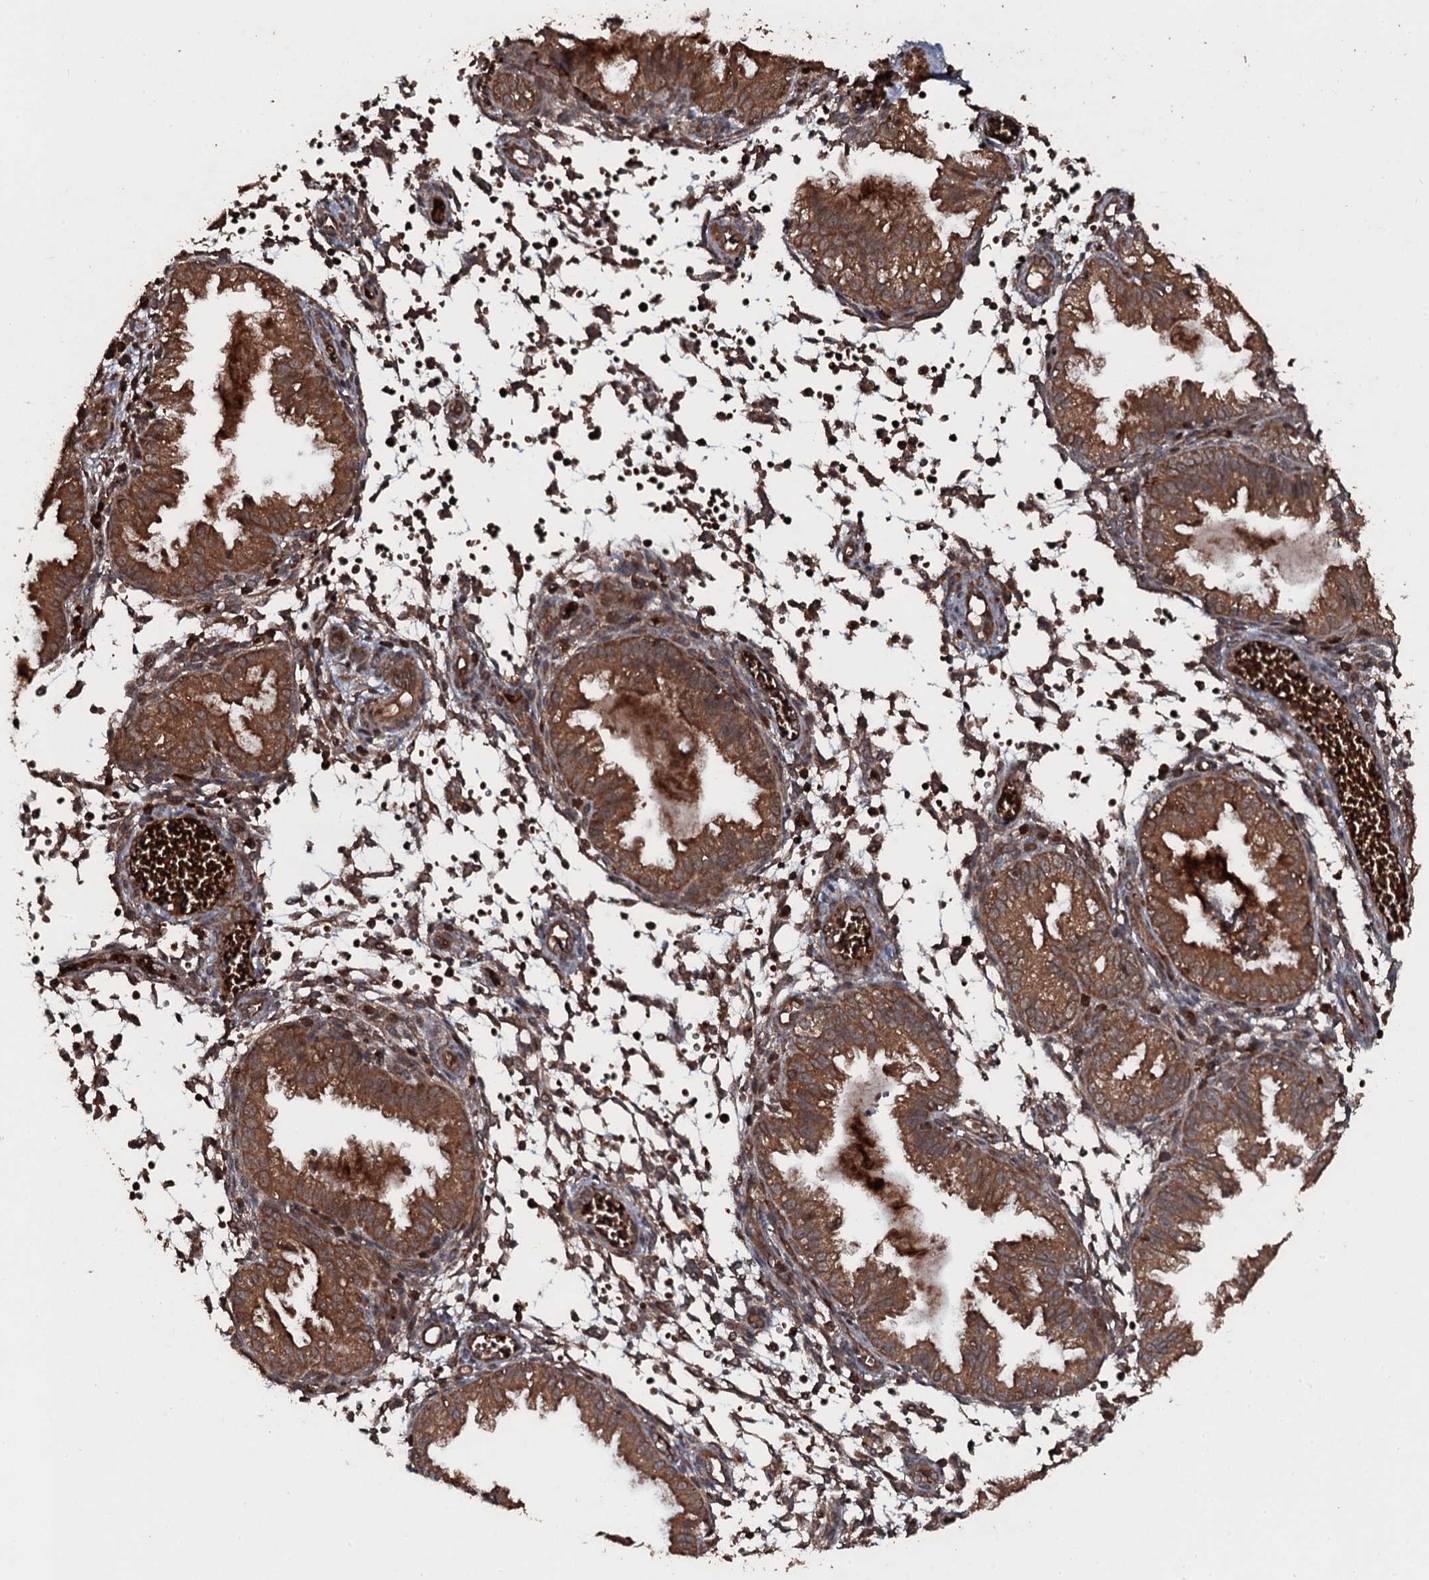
{"staining": {"intensity": "moderate", "quantity": "25%-75%", "location": "cytoplasmic/membranous"}, "tissue": "endometrium", "cell_type": "Cells in endometrial stroma", "image_type": "normal", "snomed": [{"axis": "morphology", "description": "Normal tissue, NOS"}, {"axis": "topography", "description": "Endometrium"}], "caption": "Immunohistochemical staining of normal endometrium reveals 25%-75% levels of moderate cytoplasmic/membranous protein expression in about 25%-75% of cells in endometrial stroma. The protein is shown in brown color, while the nuclei are stained blue.", "gene": "ADGRG3", "patient": {"sex": "female", "age": 33}}